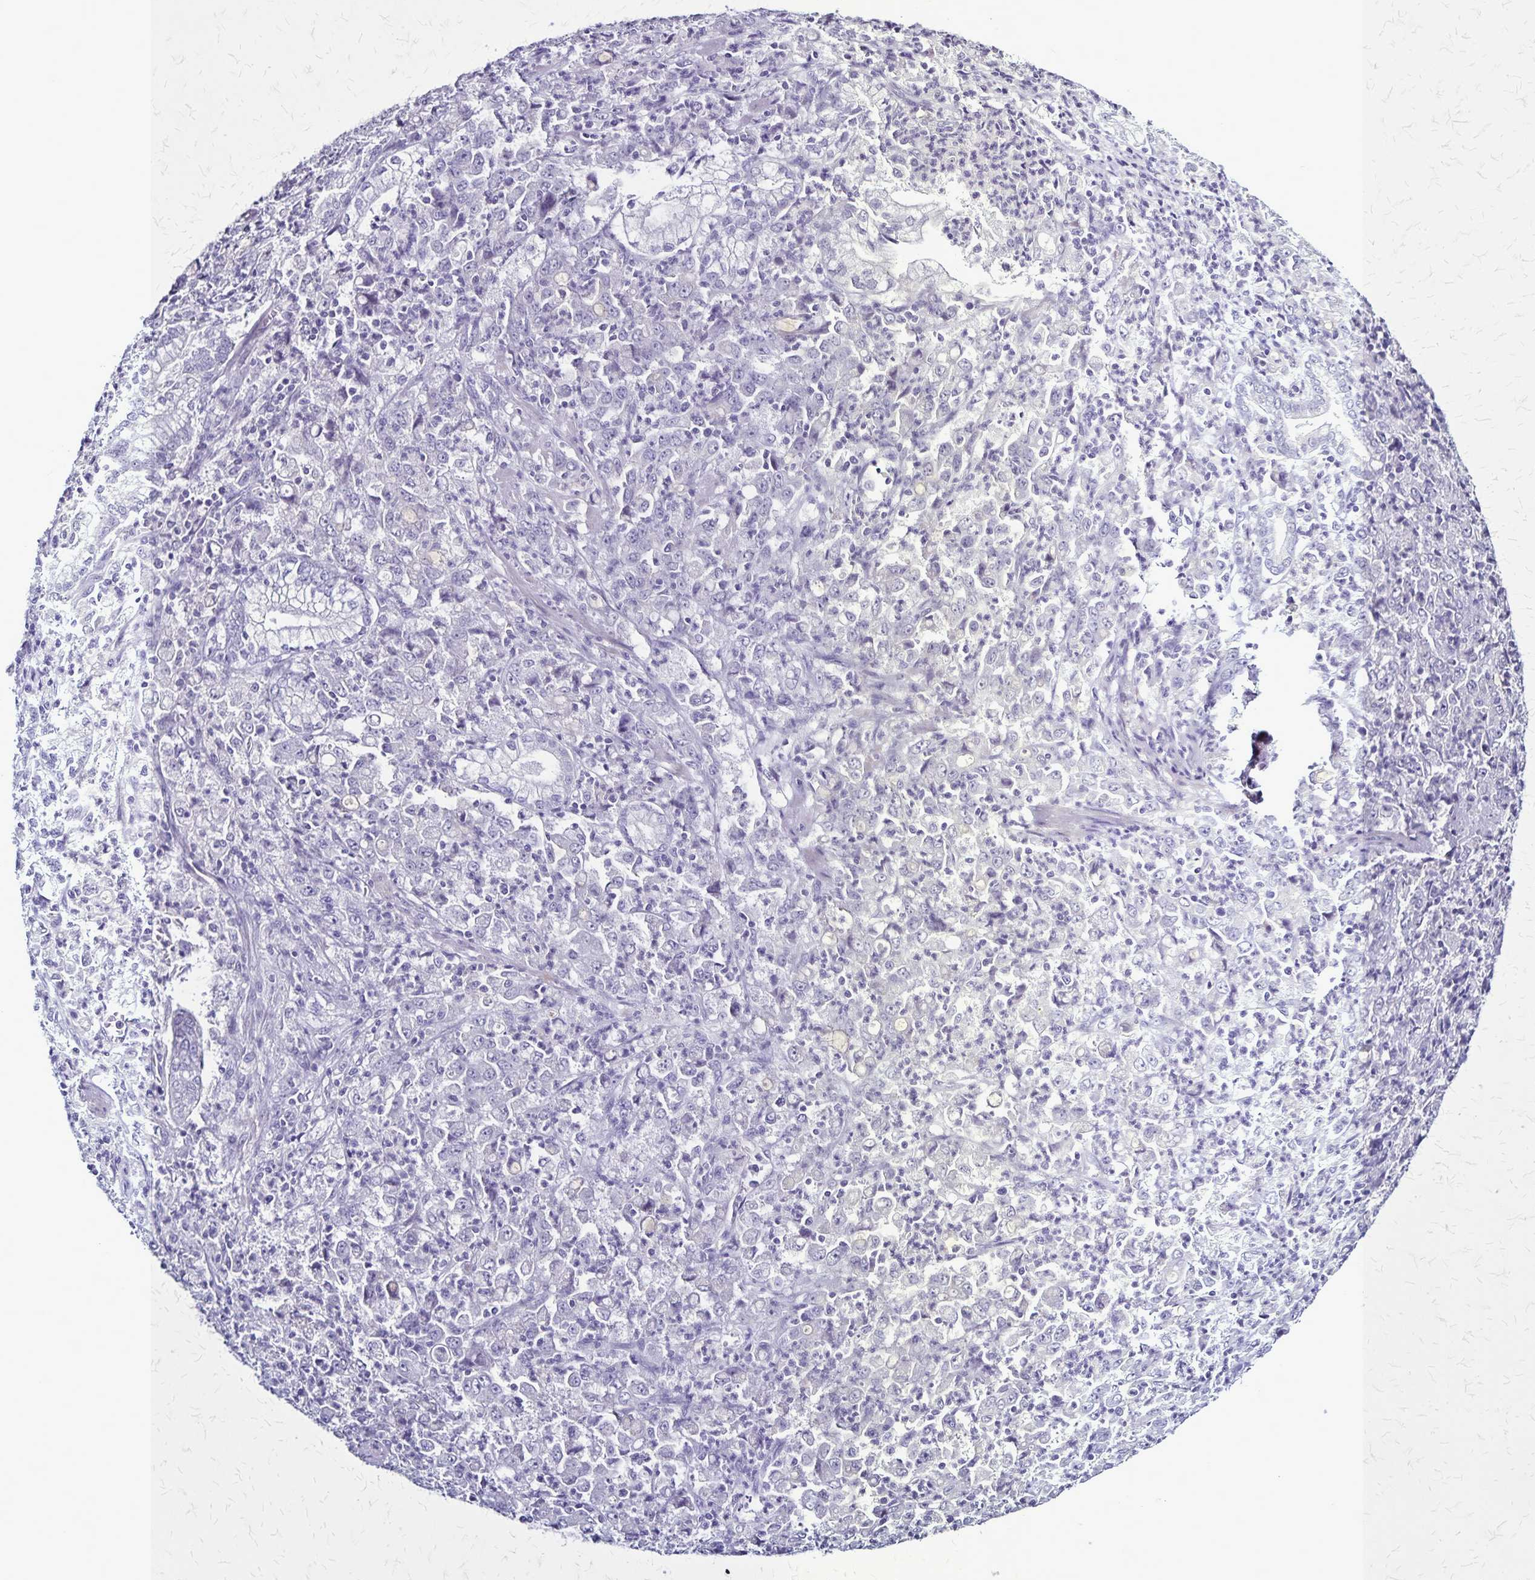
{"staining": {"intensity": "negative", "quantity": "none", "location": "none"}, "tissue": "stomach cancer", "cell_type": "Tumor cells", "image_type": "cancer", "snomed": [{"axis": "morphology", "description": "Adenocarcinoma, NOS"}, {"axis": "topography", "description": "Stomach, lower"}], "caption": "Micrograph shows no protein expression in tumor cells of stomach cancer (adenocarcinoma) tissue. (DAB (3,3'-diaminobenzidine) immunohistochemistry (IHC) visualized using brightfield microscopy, high magnification).", "gene": "PLXNA4", "patient": {"sex": "female", "age": 71}}